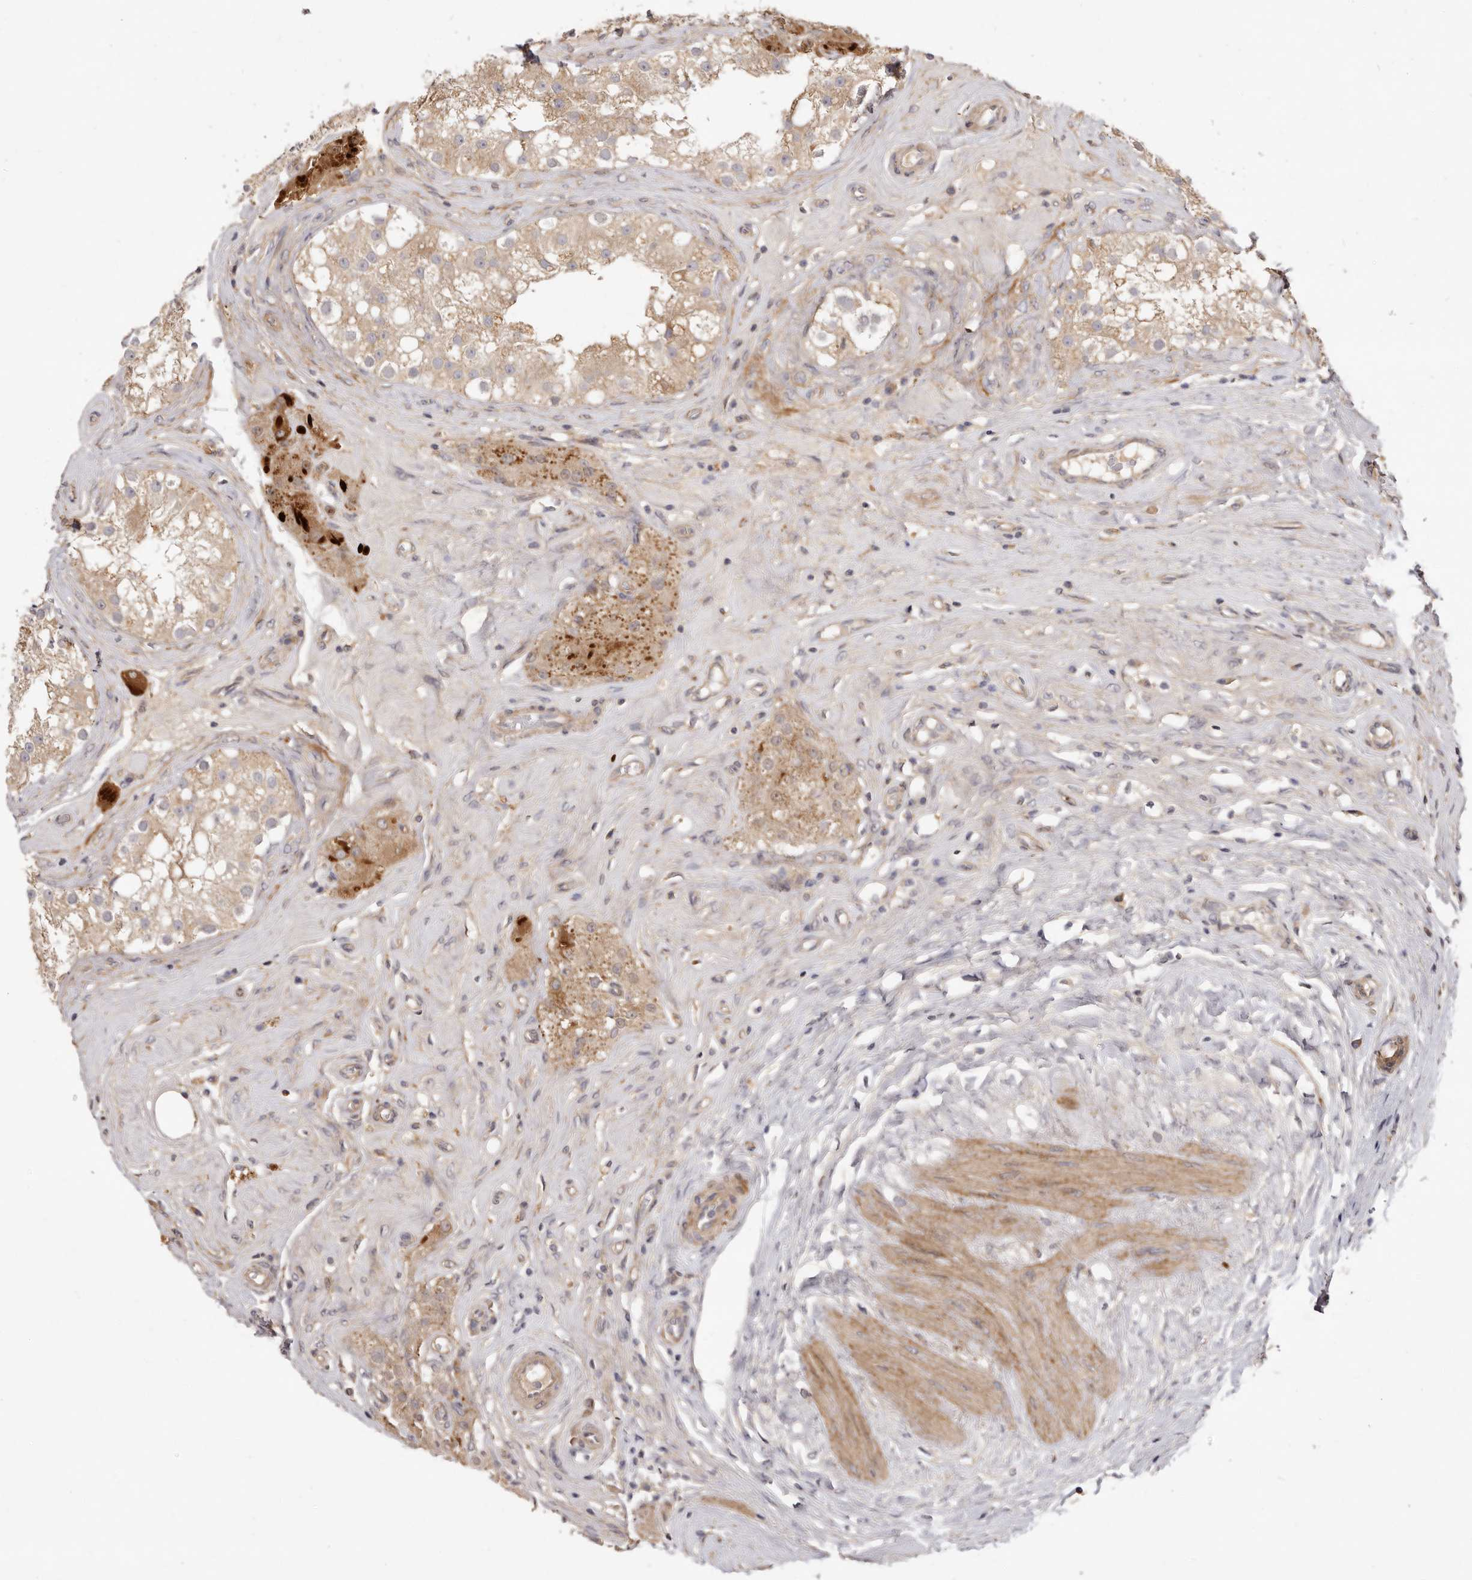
{"staining": {"intensity": "weak", "quantity": "25%-75%", "location": "cytoplasmic/membranous"}, "tissue": "testis", "cell_type": "Cells in seminiferous ducts", "image_type": "normal", "snomed": [{"axis": "morphology", "description": "Normal tissue, NOS"}, {"axis": "topography", "description": "Testis"}], "caption": "Testis stained for a protein reveals weak cytoplasmic/membranous positivity in cells in seminiferous ducts. (IHC, brightfield microscopy, high magnification).", "gene": "ADAMTS9", "patient": {"sex": "male", "age": 84}}